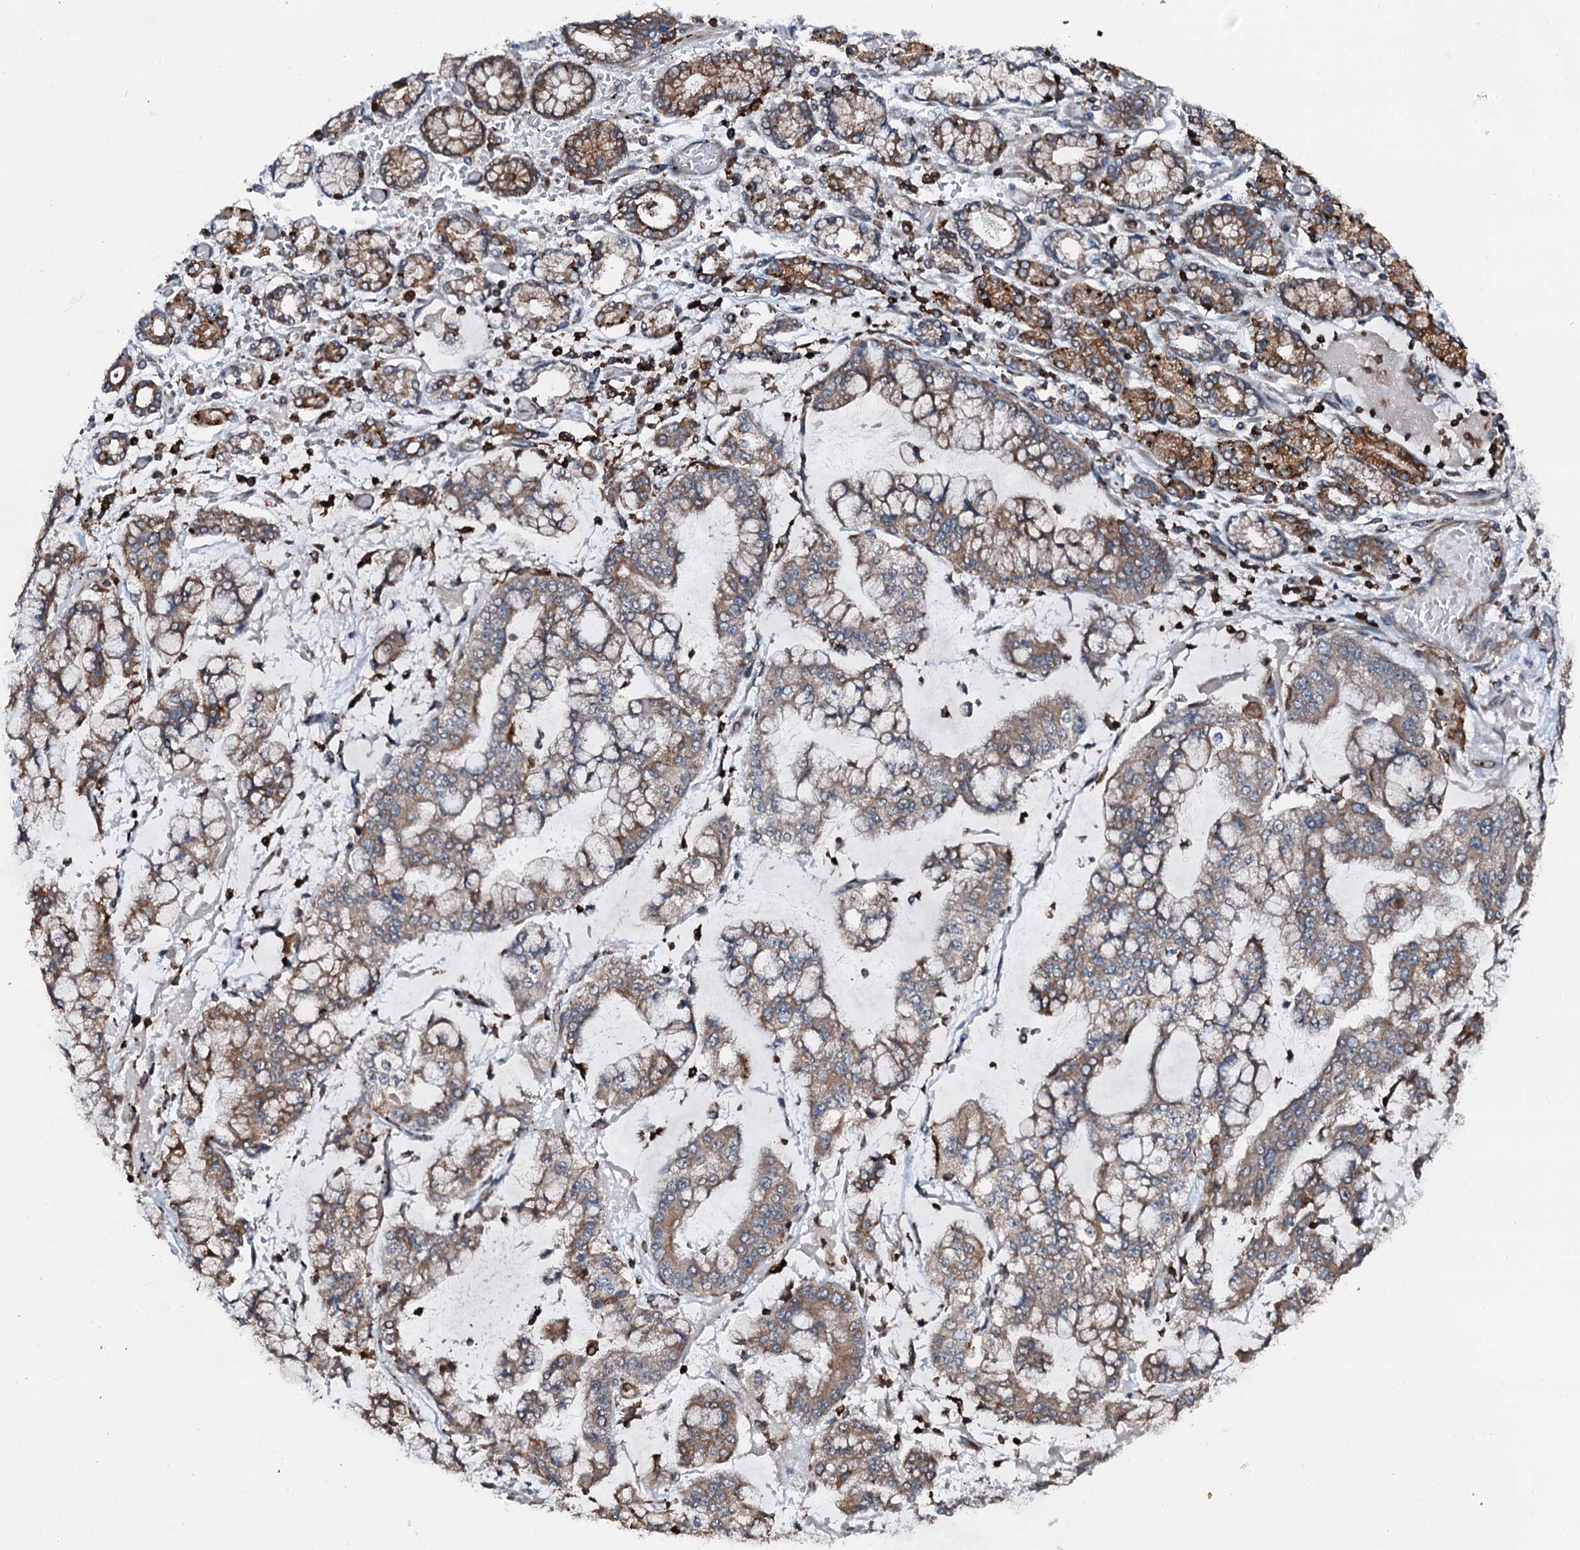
{"staining": {"intensity": "strong", "quantity": "<25%", "location": "cytoplasmic/membranous"}, "tissue": "stomach cancer", "cell_type": "Tumor cells", "image_type": "cancer", "snomed": [{"axis": "morphology", "description": "Normal tissue, NOS"}, {"axis": "morphology", "description": "Adenocarcinoma, NOS"}, {"axis": "topography", "description": "Stomach, upper"}, {"axis": "topography", "description": "Stomach"}], "caption": "High-power microscopy captured an immunohistochemistry (IHC) photomicrograph of stomach adenocarcinoma, revealing strong cytoplasmic/membranous positivity in about <25% of tumor cells. The protein of interest is stained brown, and the nuclei are stained in blue (DAB (3,3'-diaminobenzidine) IHC with brightfield microscopy, high magnification).", "gene": "EDC4", "patient": {"sex": "male", "age": 76}}